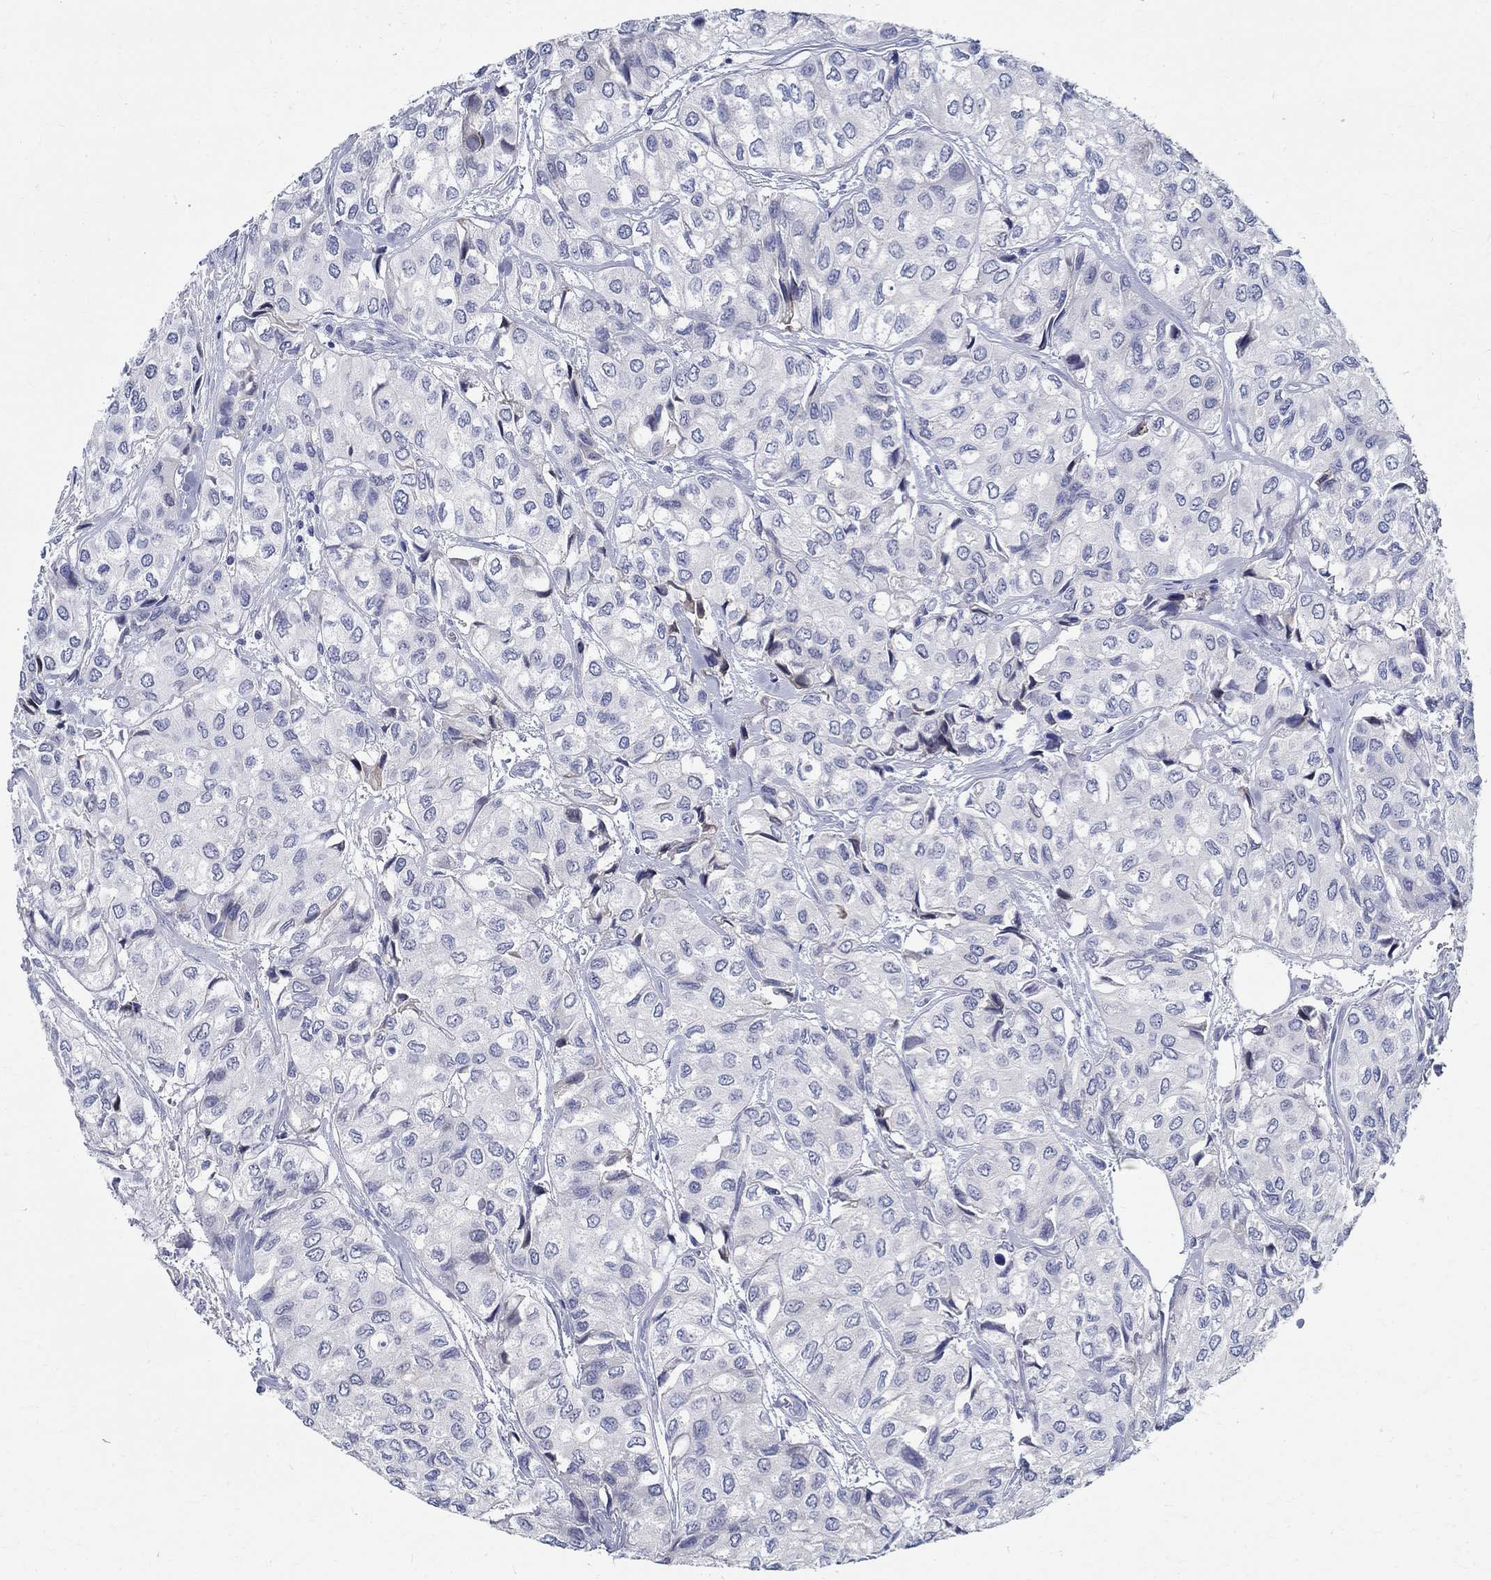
{"staining": {"intensity": "negative", "quantity": "none", "location": "none"}, "tissue": "urothelial cancer", "cell_type": "Tumor cells", "image_type": "cancer", "snomed": [{"axis": "morphology", "description": "Urothelial carcinoma, High grade"}, {"axis": "topography", "description": "Urinary bladder"}], "caption": "DAB (3,3'-diaminobenzidine) immunohistochemical staining of human urothelial cancer displays no significant staining in tumor cells.", "gene": "BSPRY", "patient": {"sex": "male", "age": 73}}